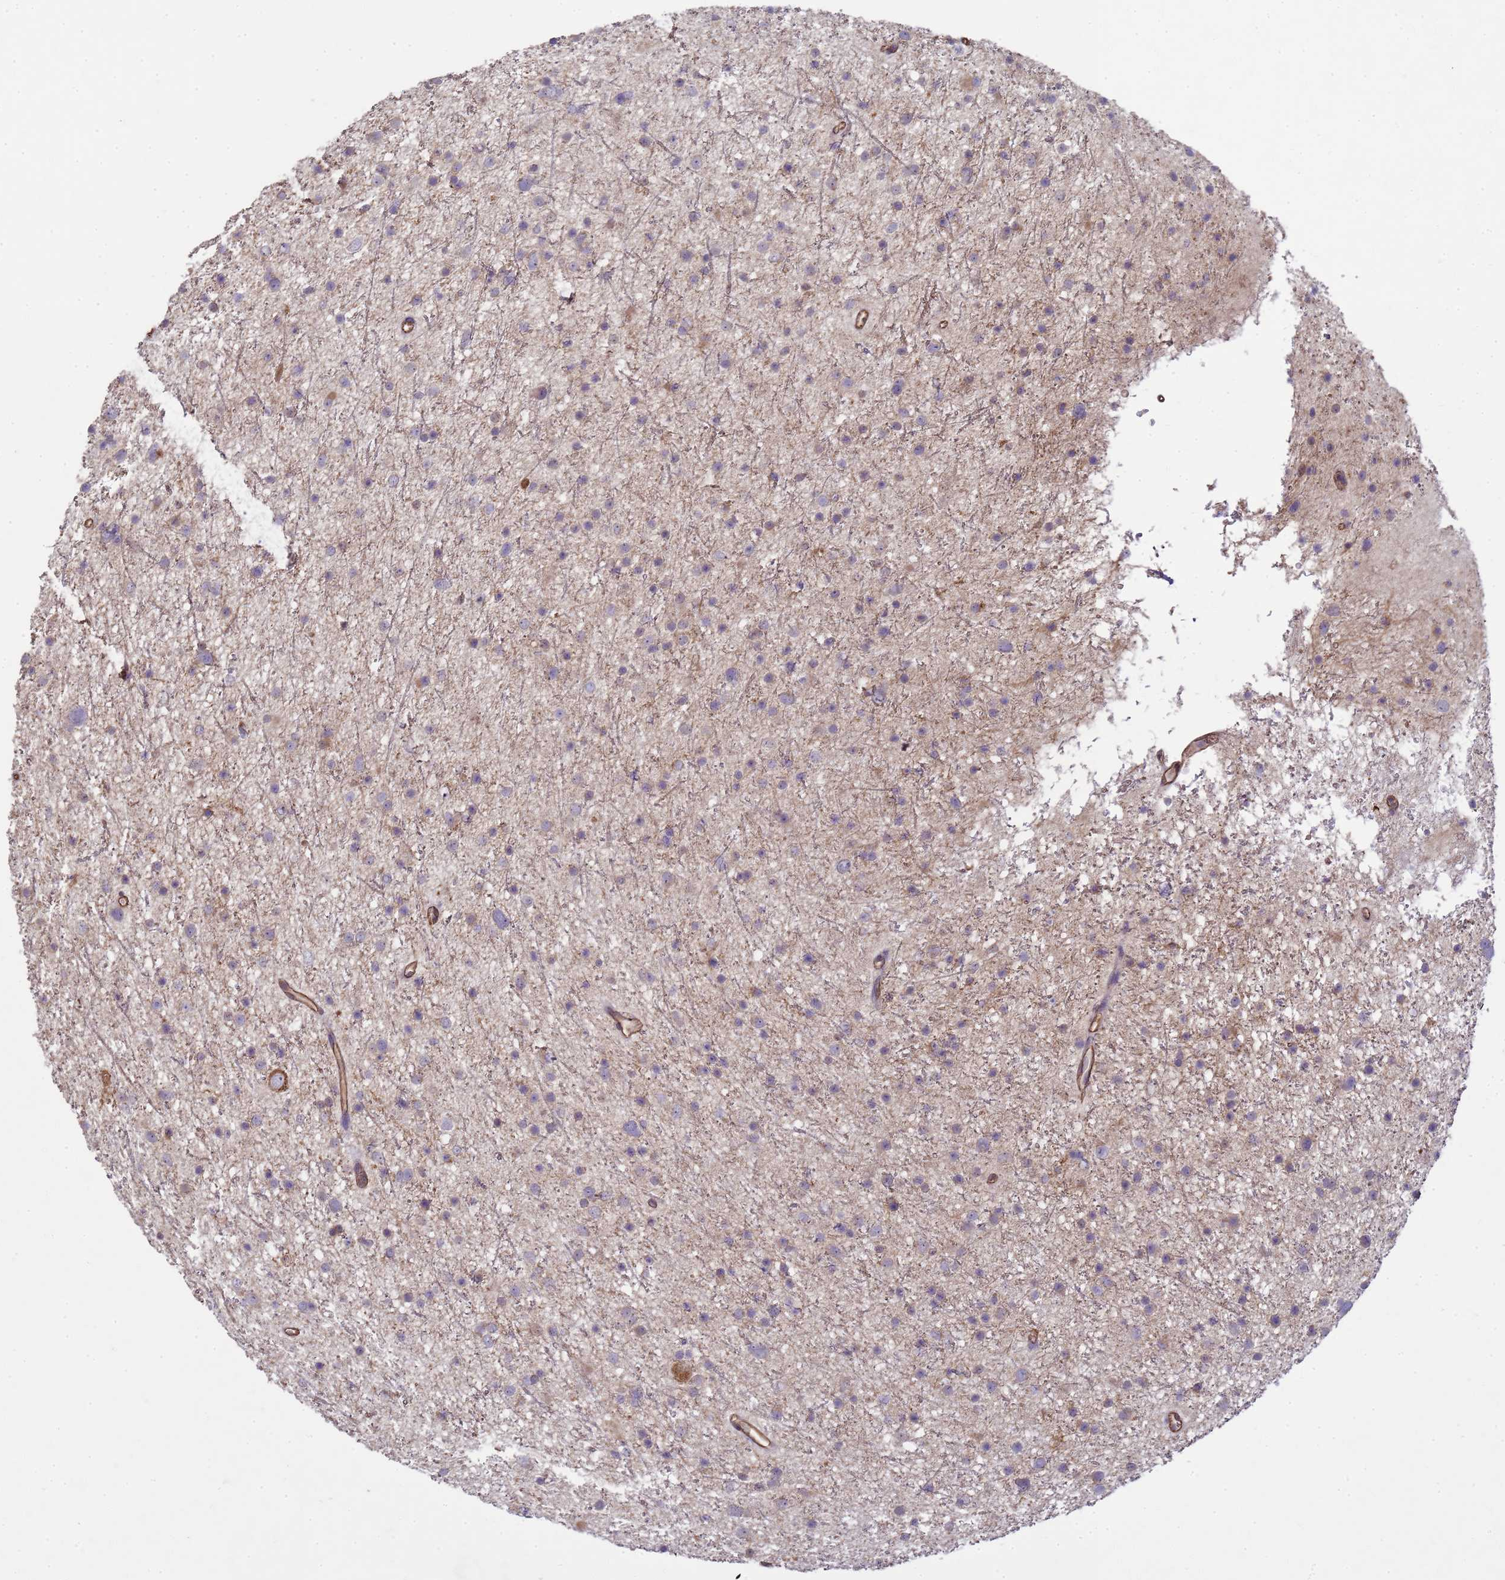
{"staining": {"intensity": "negative", "quantity": "none", "location": "none"}, "tissue": "glioma", "cell_type": "Tumor cells", "image_type": "cancer", "snomed": [{"axis": "morphology", "description": "Glioma, malignant, Low grade"}, {"axis": "topography", "description": "Cerebral cortex"}], "caption": "High magnification brightfield microscopy of glioma stained with DAB (3,3'-diaminobenzidine) (brown) and counterstained with hematoxylin (blue): tumor cells show no significant staining.", "gene": "SGIP1", "patient": {"sex": "female", "age": 39}}